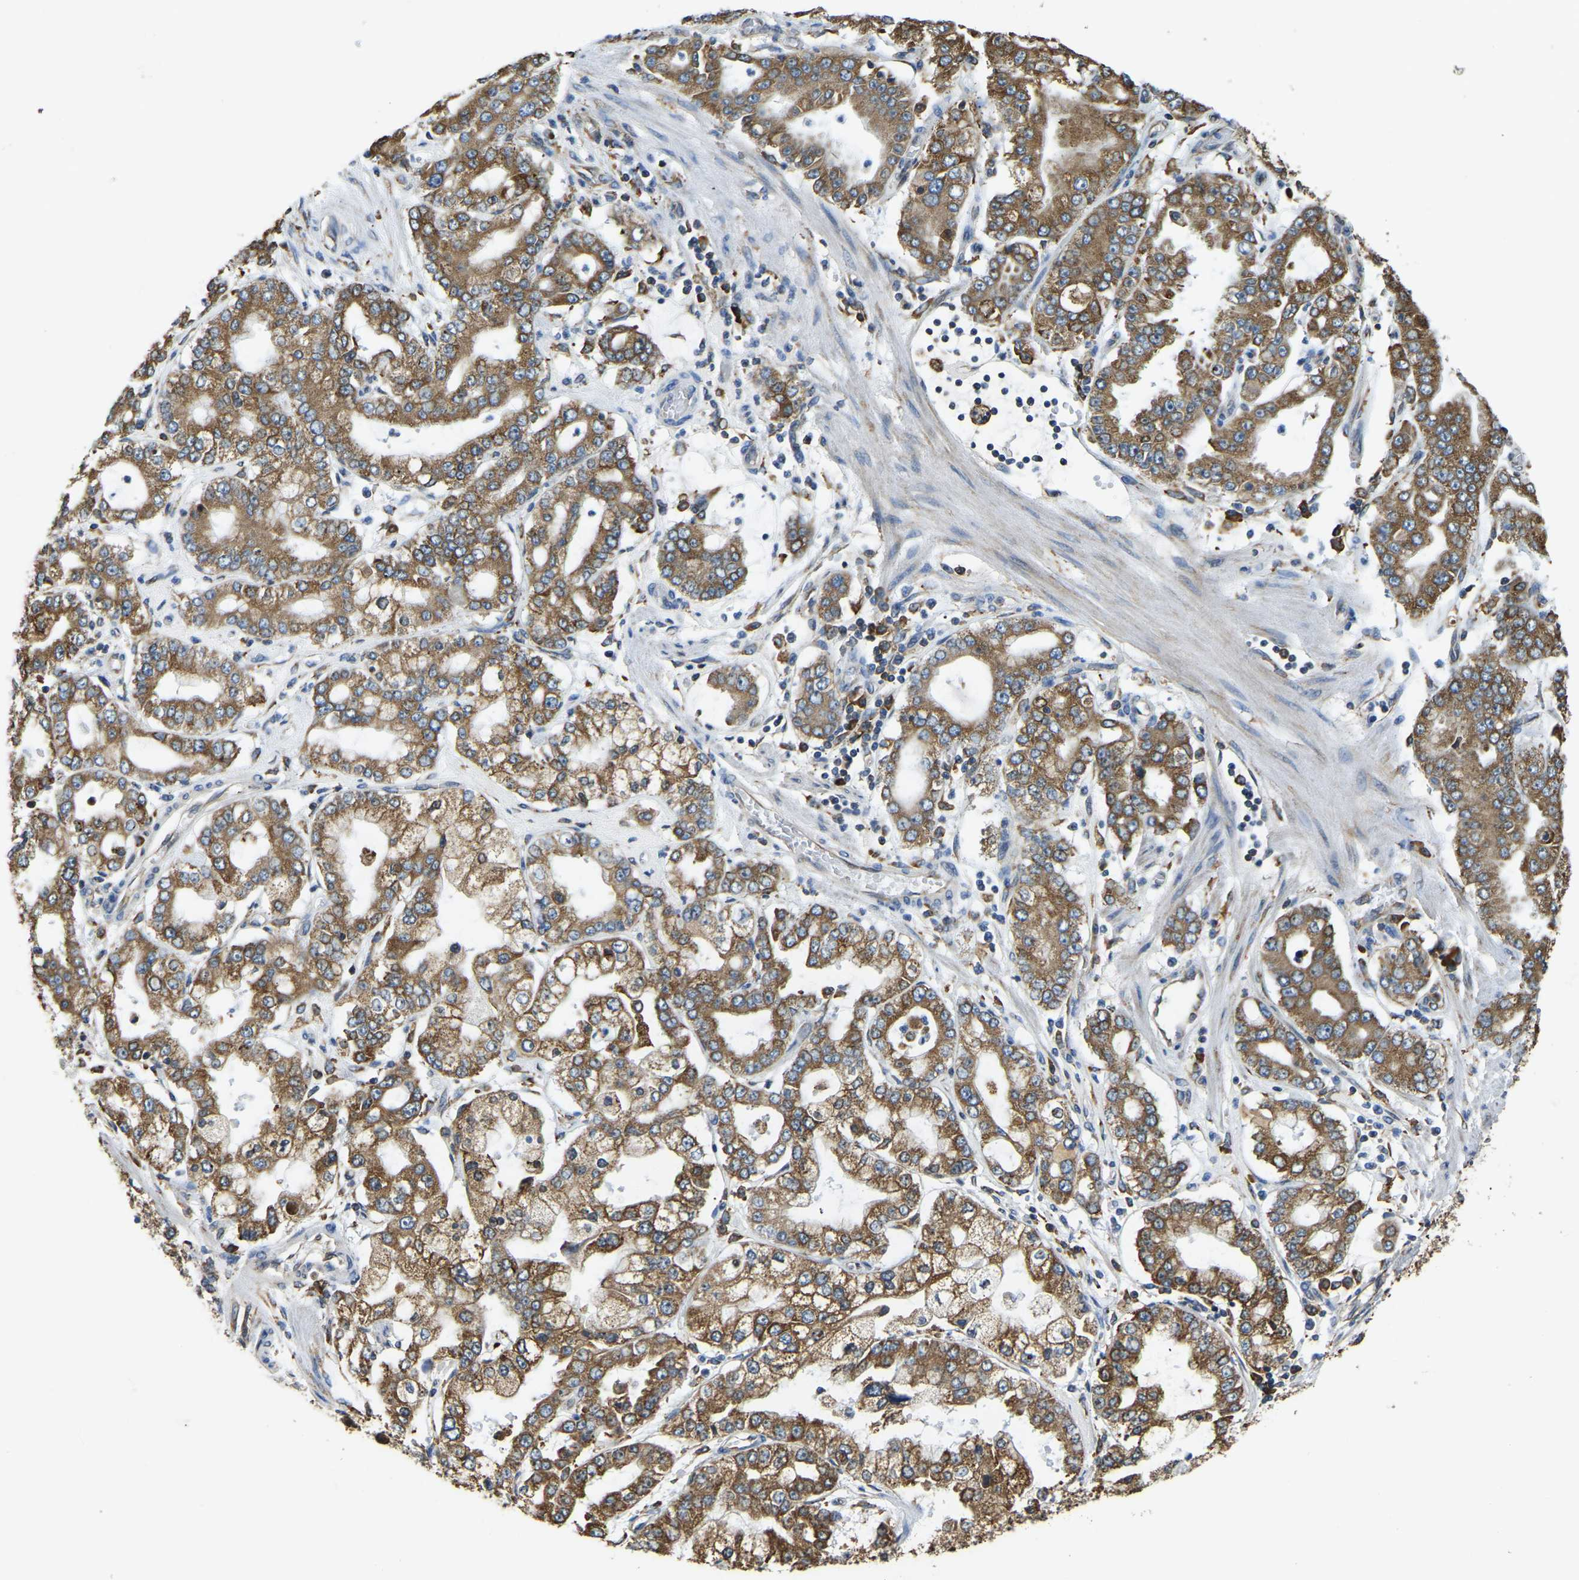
{"staining": {"intensity": "moderate", "quantity": ">75%", "location": "cytoplasmic/membranous"}, "tissue": "stomach cancer", "cell_type": "Tumor cells", "image_type": "cancer", "snomed": [{"axis": "morphology", "description": "Adenocarcinoma, NOS"}, {"axis": "topography", "description": "Stomach"}], "caption": "Tumor cells demonstrate moderate cytoplasmic/membranous staining in about >75% of cells in stomach cancer. Immunohistochemistry stains the protein of interest in brown and the nuclei are stained blue.", "gene": "RNF115", "patient": {"sex": "male", "age": 76}}